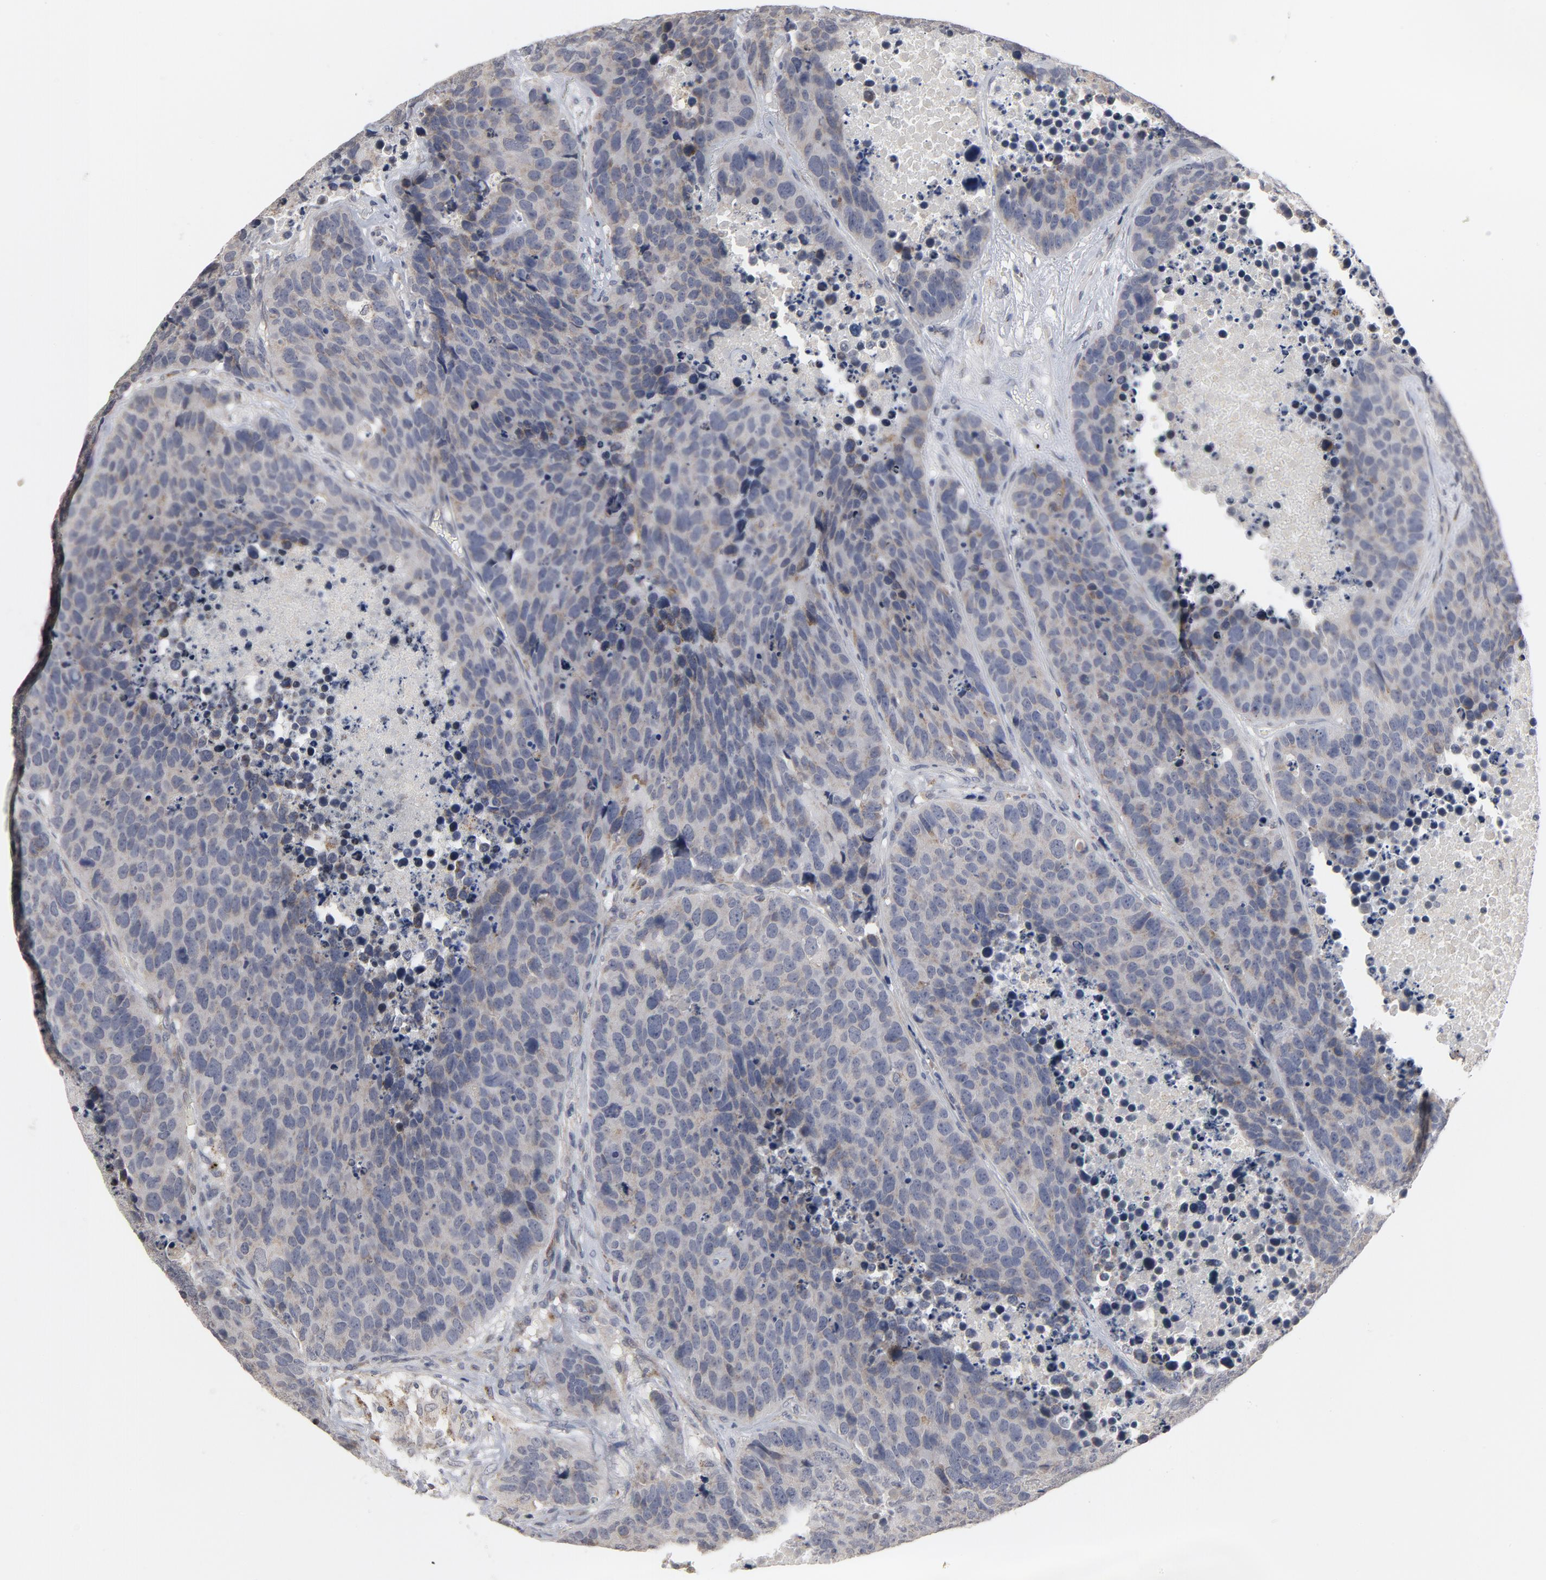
{"staining": {"intensity": "negative", "quantity": "none", "location": "none"}, "tissue": "carcinoid", "cell_type": "Tumor cells", "image_type": "cancer", "snomed": [{"axis": "morphology", "description": "Carcinoid, malignant, NOS"}, {"axis": "topography", "description": "Lung"}], "caption": "Carcinoid (malignant) was stained to show a protein in brown. There is no significant expression in tumor cells. The staining was performed using DAB to visualize the protein expression in brown, while the nuclei were stained in blue with hematoxylin (Magnification: 20x).", "gene": "PPP1R1B", "patient": {"sex": "male", "age": 60}}